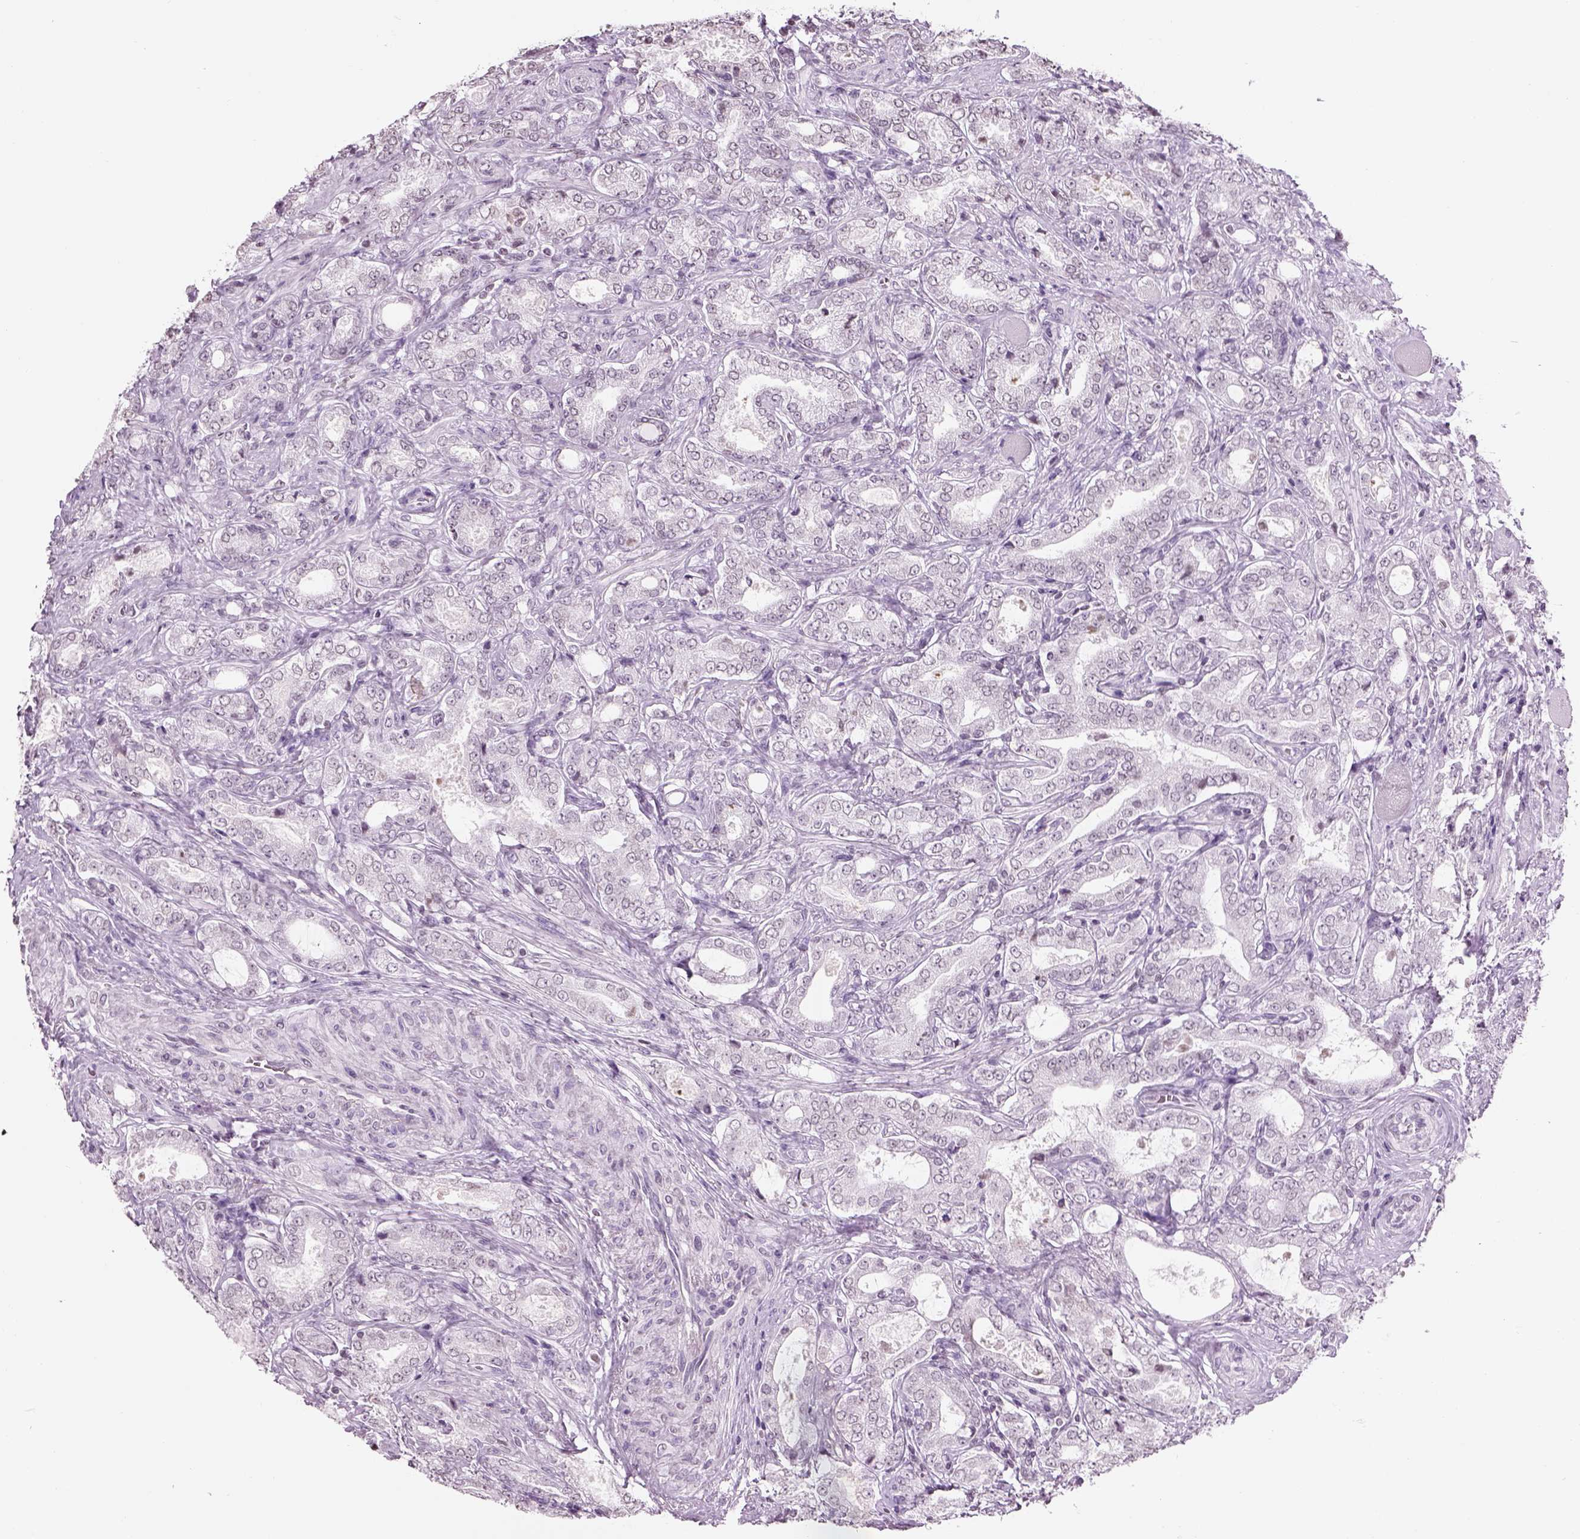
{"staining": {"intensity": "negative", "quantity": "none", "location": "none"}, "tissue": "prostate cancer", "cell_type": "Tumor cells", "image_type": "cancer", "snomed": [{"axis": "morphology", "description": "Adenocarcinoma, NOS"}, {"axis": "topography", "description": "Prostate"}], "caption": "Immunohistochemistry (IHC) of prostate cancer (adenocarcinoma) reveals no expression in tumor cells. Brightfield microscopy of immunohistochemistry (IHC) stained with DAB (3,3'-diaminobenzidine) (brown) and hematoxylin (blue), captured at high magnification.", "gene": "BARHL1", "patient": {"sex": "male", "age": 64}}